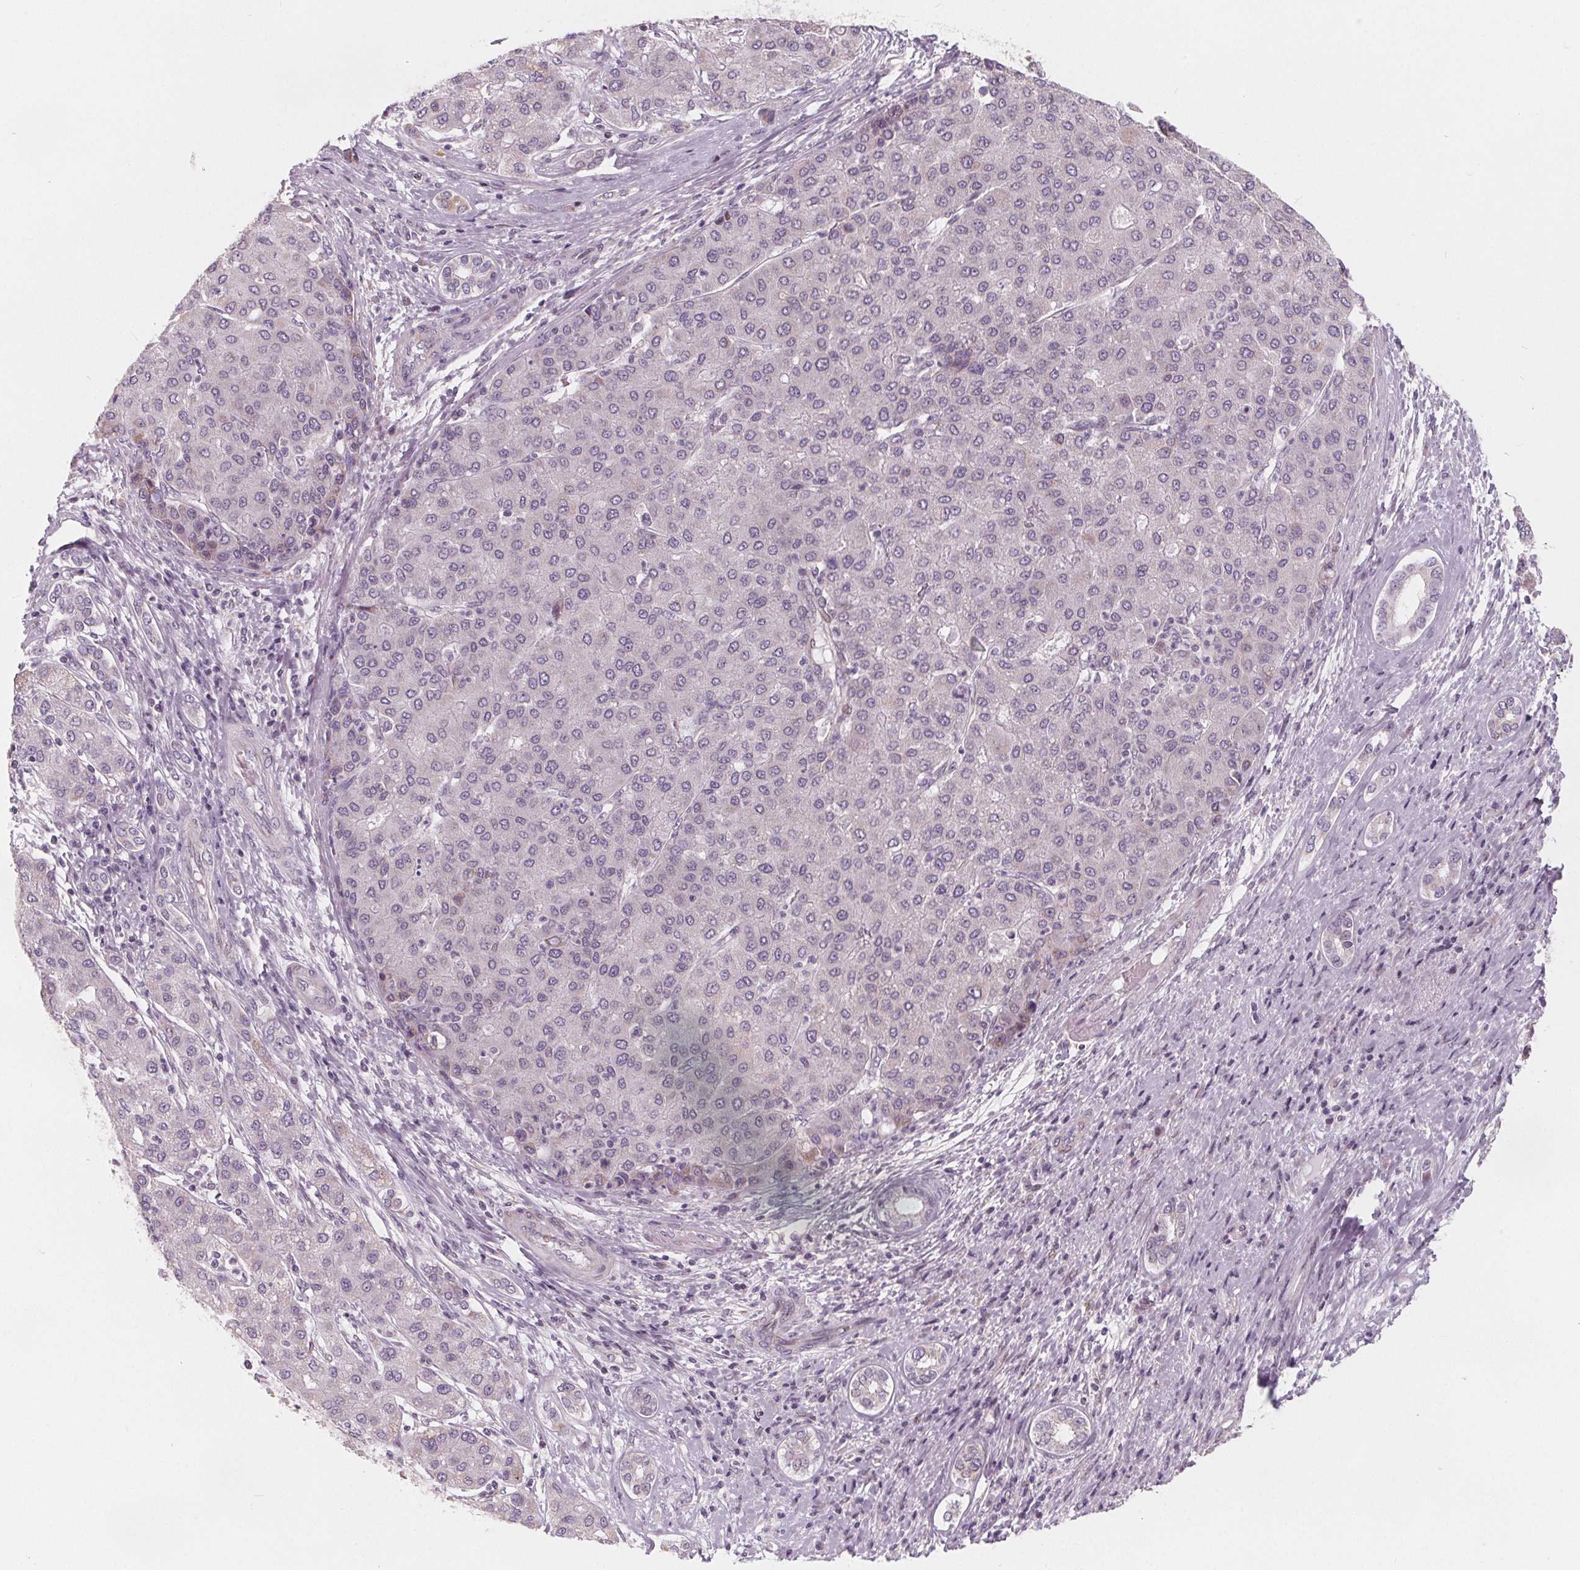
{"staining": {"intensity": "negative", "quantity": "none", "location": "none"}, "tissue": "liver cancer", "cell_type": "Tumor cells", "image_type": "cancer", "snomed": [{"axis": "morphology", "description": "Carcinoma, Hepatocellular, NOS"}, {"axis": "topography", "description": "Liver"}], "caption": "Tumor cells are negative for brown protein staining in liver cancer.", "gene": "NUP210L", "patient": {"sex": "male", "age": 65}}